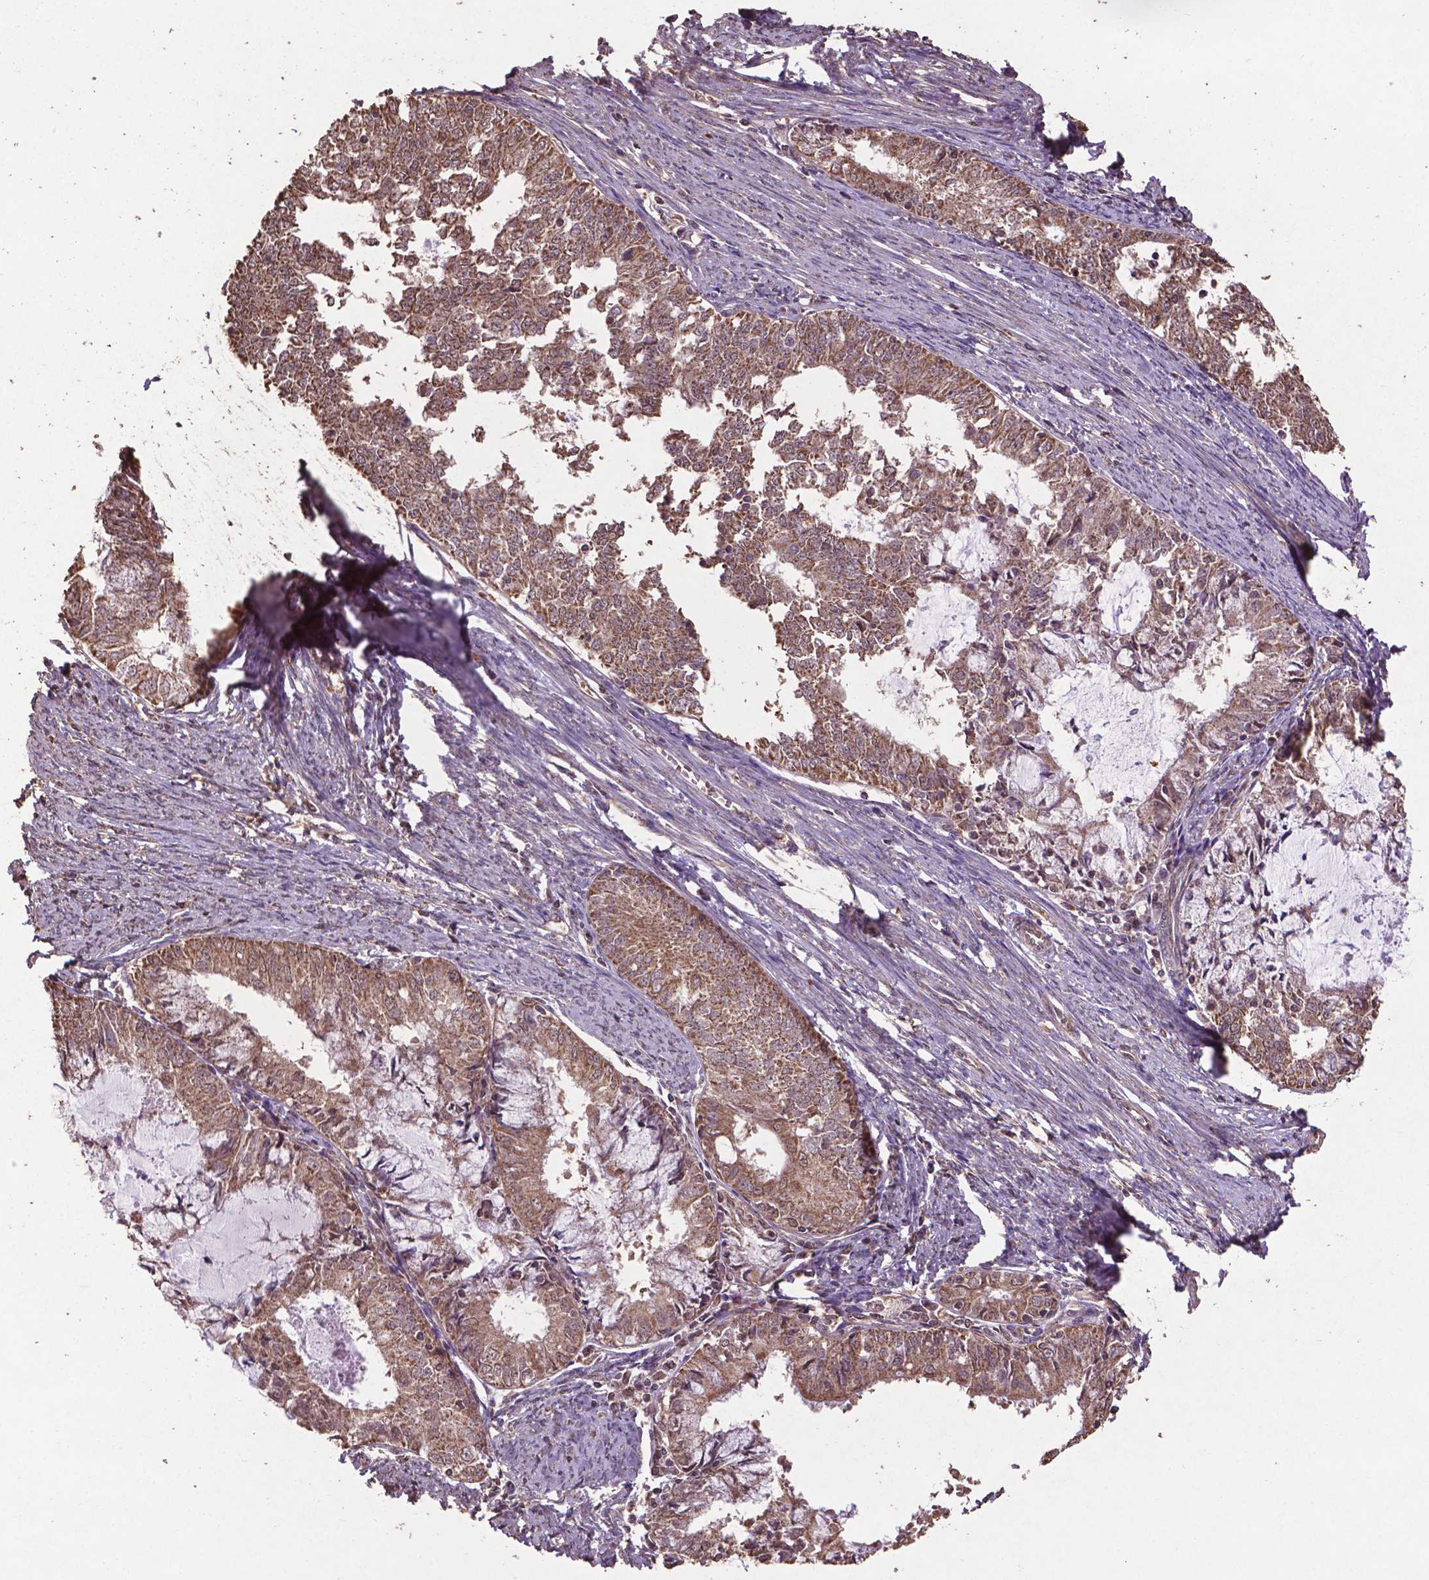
{"staining": {"intensity": "moderate", "quantity": ">75%", "location": "cytoplasmic/membranous"}, "tissue": "endometrial cancer", "cell_type": "Tumor cells", "image_type": "cancer", "snomed": [{"axis": "morphology", "description": "Adenocarcinoma, NOS"}, {"axis": "topography", "description": "Endometrium"}], "caption": "Immunohistochemical staining of human endometrial adenocarcinoma reveals medium levels of moderate cytoplasmic/membranous protein positivity in about >75% of tumor cells. The staining was performed using DAB (3,3'-diaminobenzidine) to visualize the protein expression in brown, while the nuclei were stained in blue with hematoxylin (Magnification: 20x).", "gene": "DCAF1", "patient": {"sex": "female", "age": 57}}